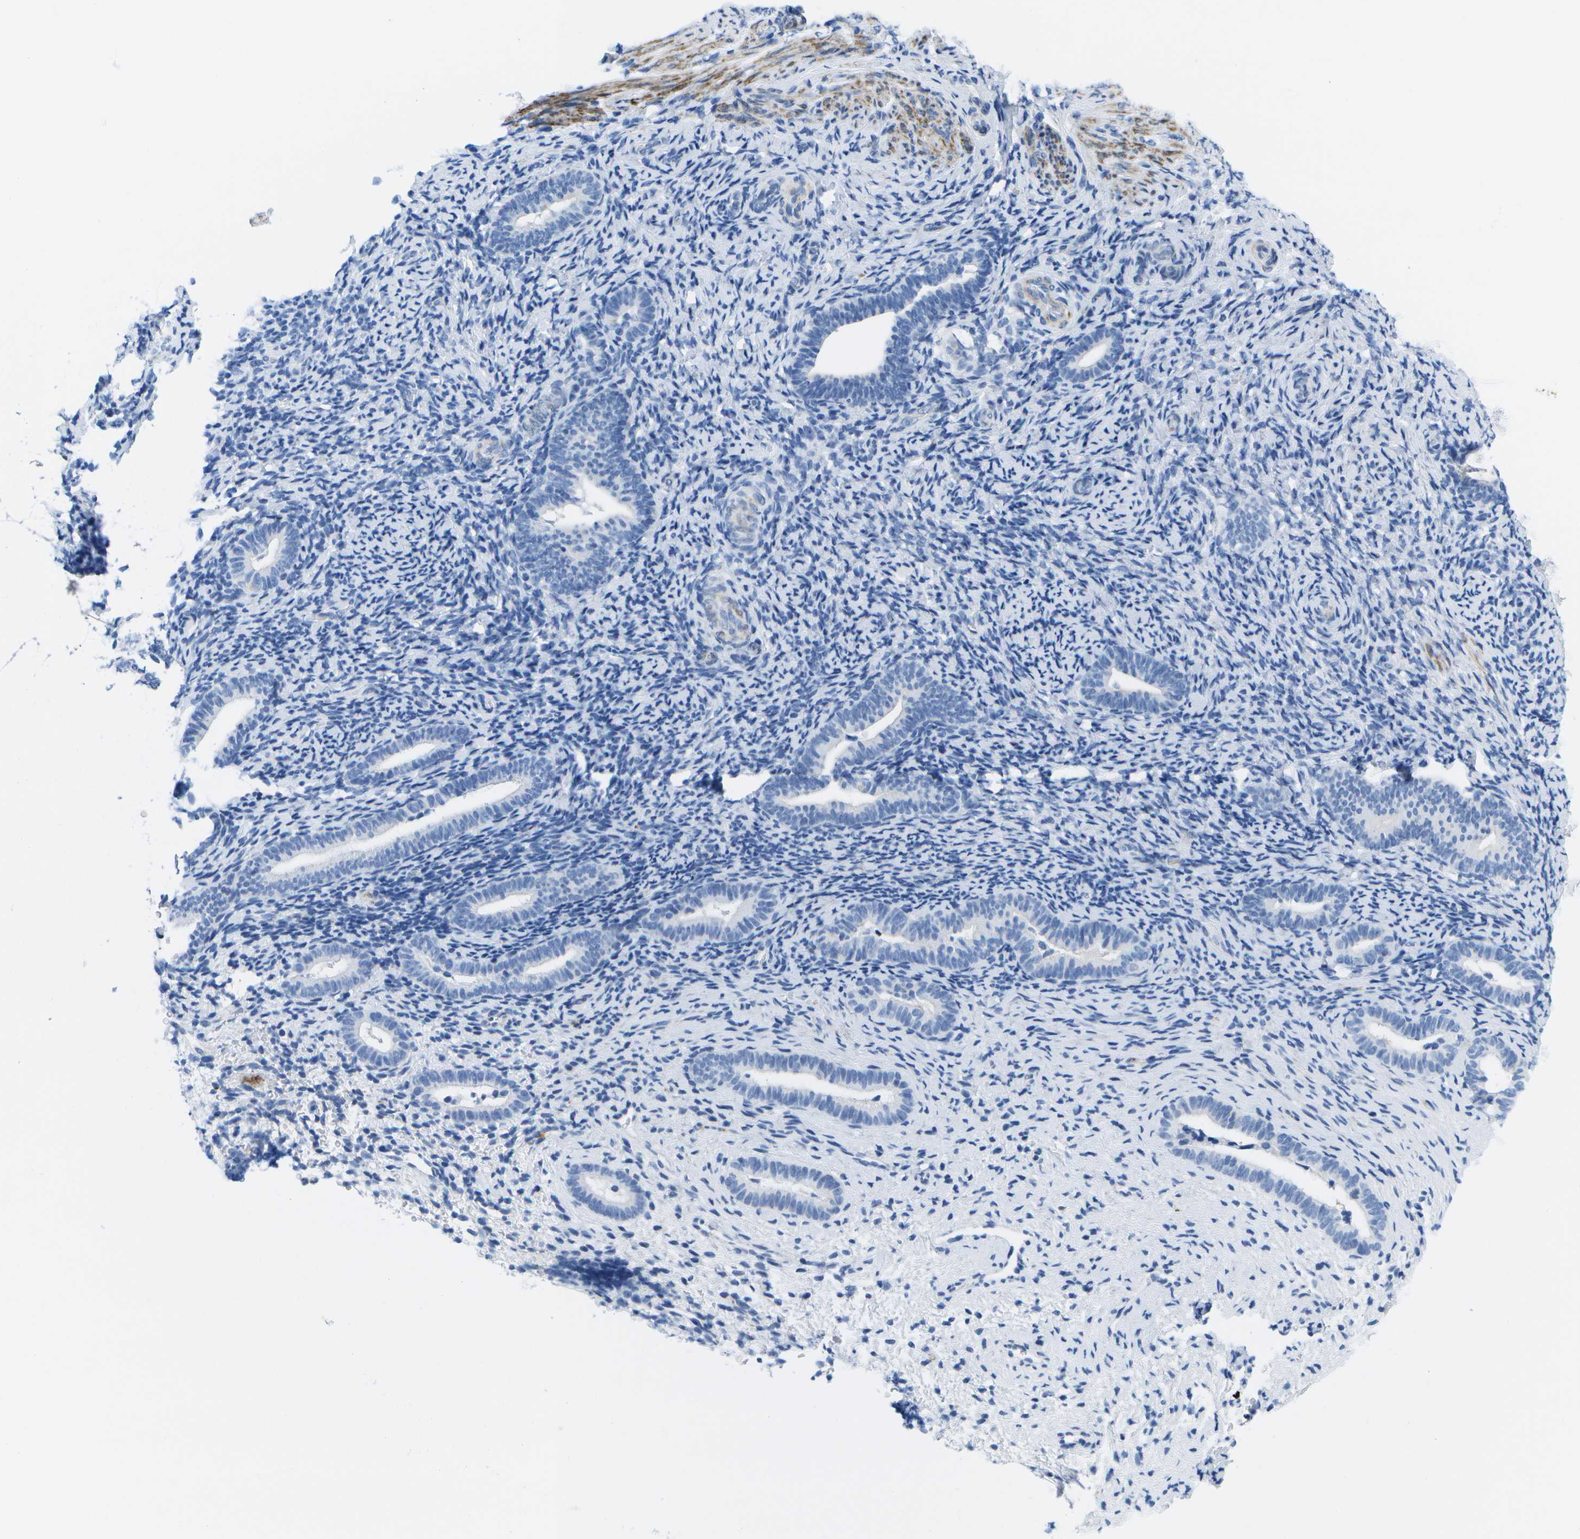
{"staining": {"intensity": "negative", "quantity": "none", "location": "none"}, "tissue": "endometrium", "cell_type": "Cells in endometrial stroma", "image_type": "normal", "snomed": [{"axis": "morphology", "description": "Normal tissue, NOS"}, {"axis": "topography", "description": "Endometrium"}], "caption": "DAB (3,3'-diaminobenzidine) immunohistochemical staining of benign endometrium exhibits no significant expression in cells in endometrial stroma.", "gene": "ADGRG6", "patient": {"sex": "female", "age": 51}}